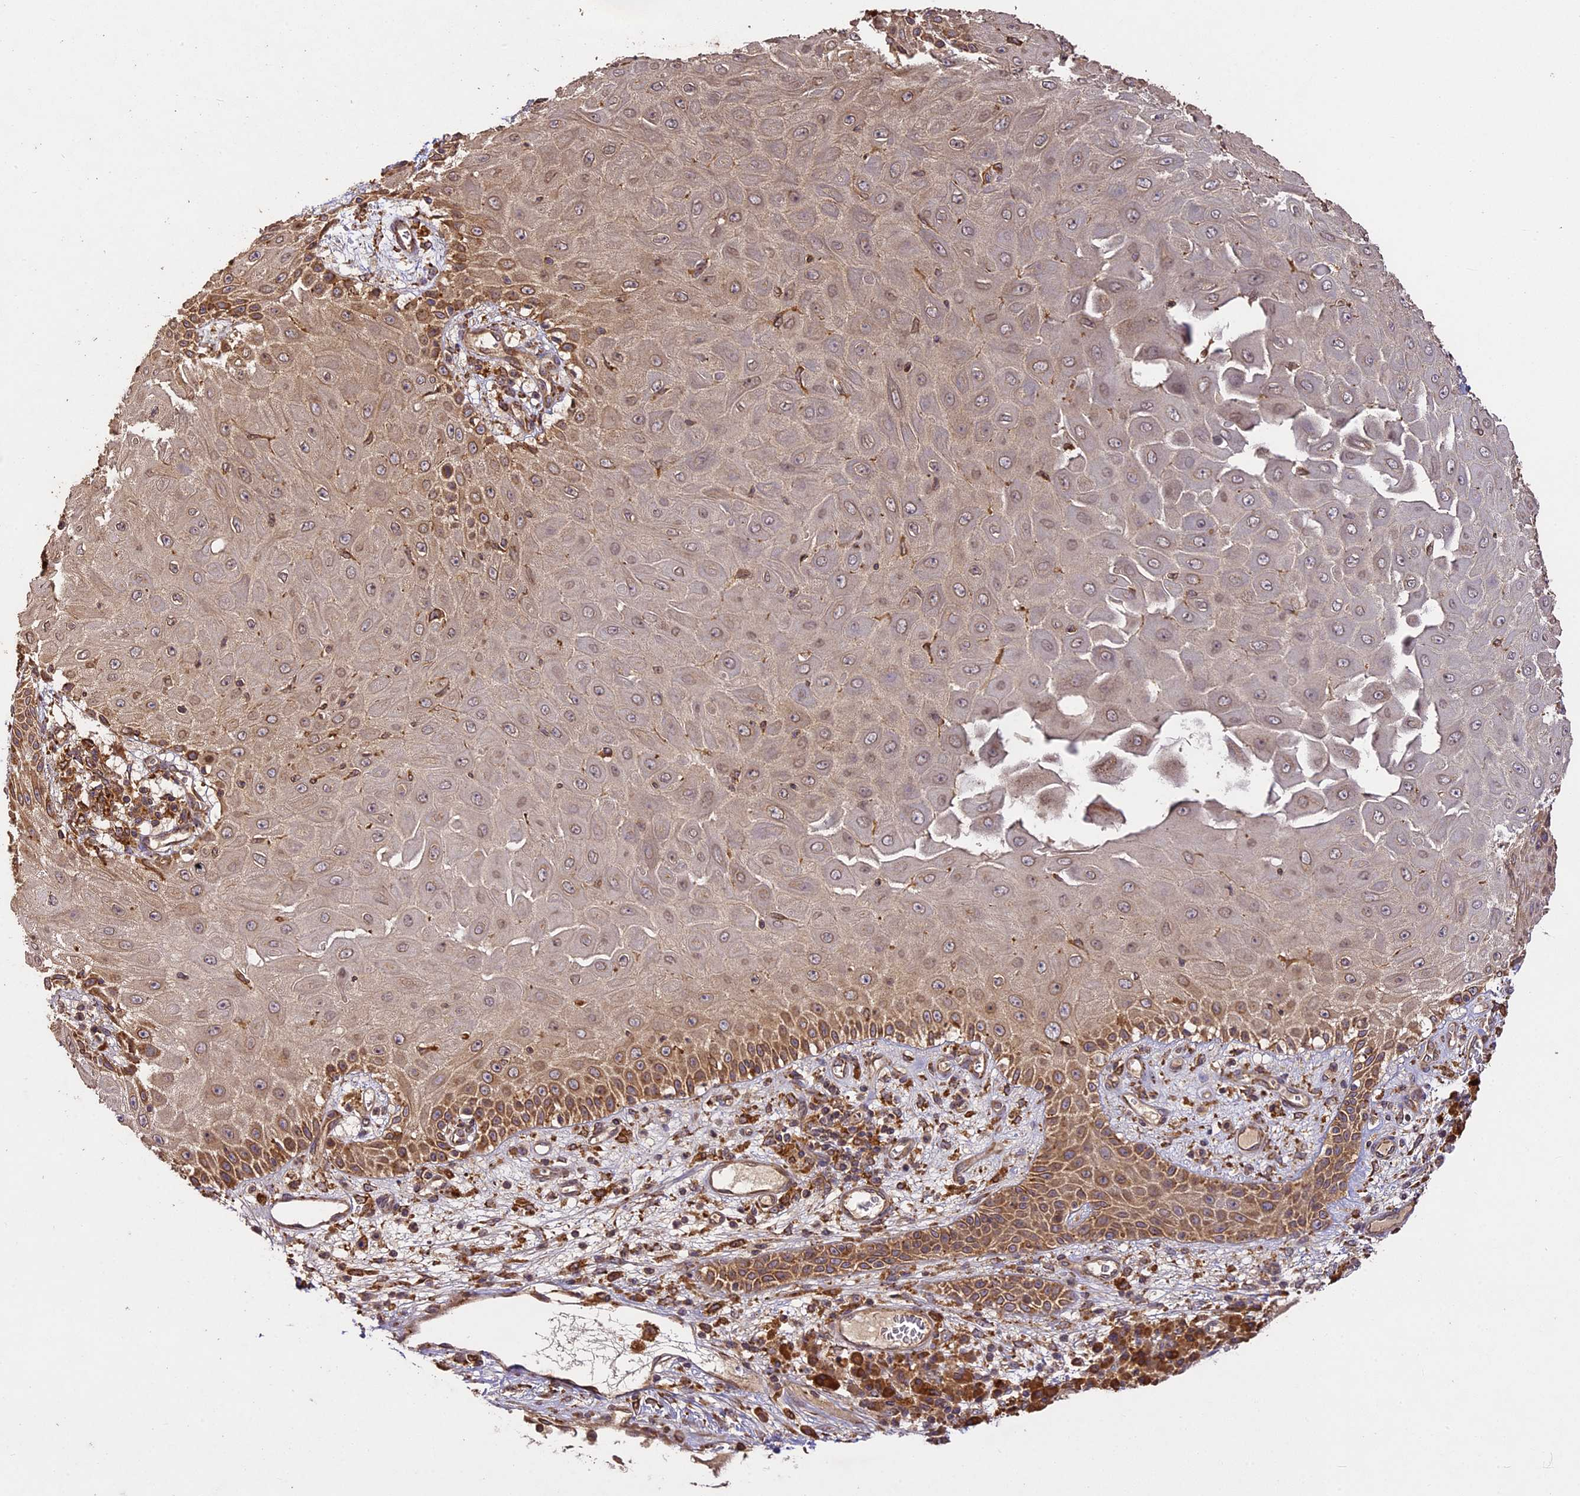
{"staining": {"intensity": "moderate", "quantity": "25%-75%", "location": "cytoplasmic/membranous"}, "tissue": "melanoma", "cell_type": "Tumor cells", "image_type": "cancer", "snomed": [{"axis": "morphology", "description": "Malignant melanoma, NOS"}, {"axis": "topography", "description": "Skin"}], "caption": "There is medium levels of moderate cytoplasmic/membranous staining in tumor cells of malignant melanoma, as demonstrated by immunohistochemical staining (brown color).", "gene": "BRAP", "patient": {"sex": "male", "age": 53}}